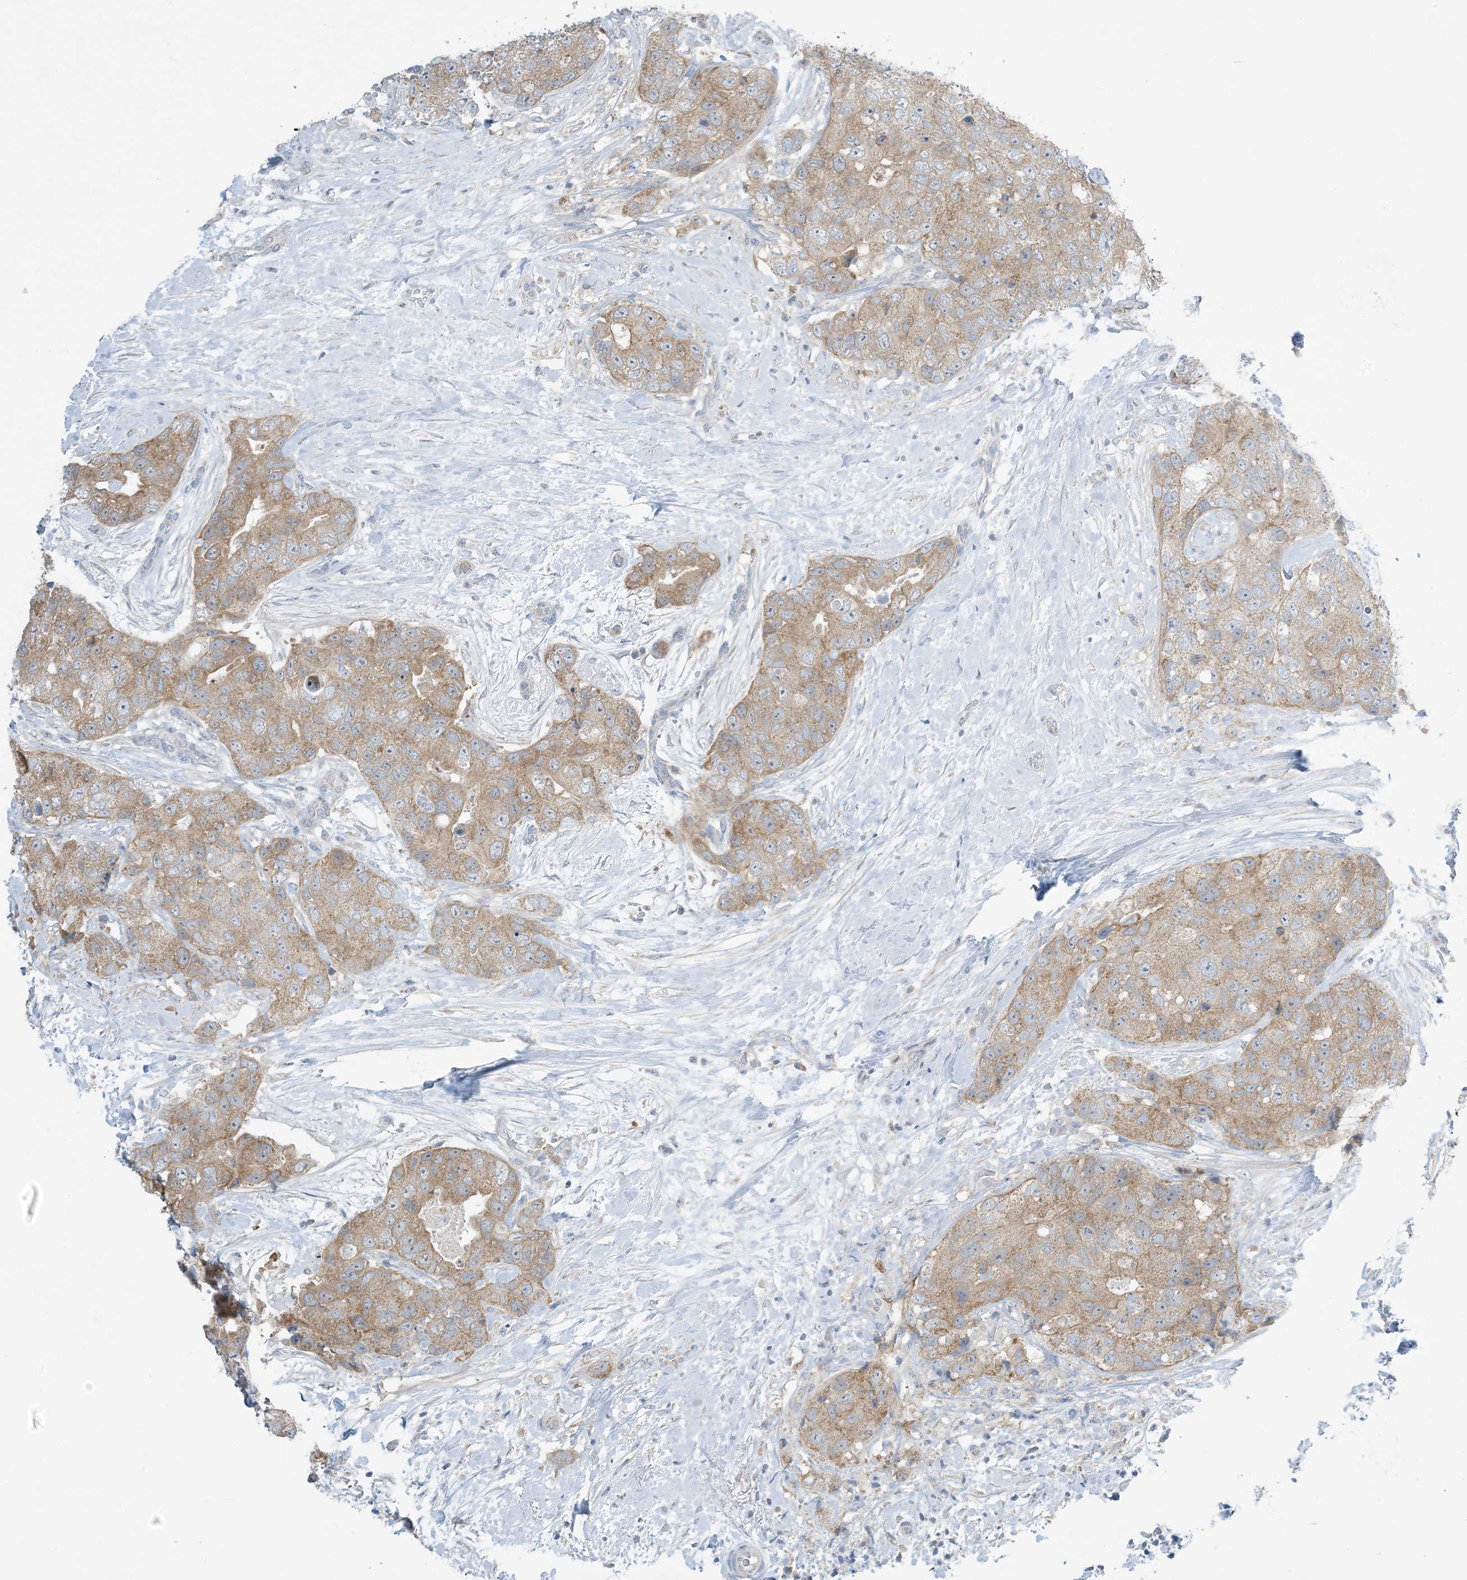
{"staining": {"intensity": "weak", "quantity": ">75%", "location": "cytoplasmic/membranous"}, "tissue": "breast cancer", "cell_type": "Tumor cells", "image_type": "cancer", "snomed": [{"axis": "morphology", "description": "Duct carcinoma"}, {"axis": "topography", "description": "Breast"}], "caption": "Immunohistochemistry image of neoplastic tissue: breast intraductal carcinoma stained using immunohistochemistry (IHC) exhibits low levels of weak protein expression localized specifically in the cytoplasmic/membranous of tumor cells, appearing as a cytoplasmic/membranous brown color.", "gene": "MRPS18A", "patient": {"sex": "female", "age": 62}}